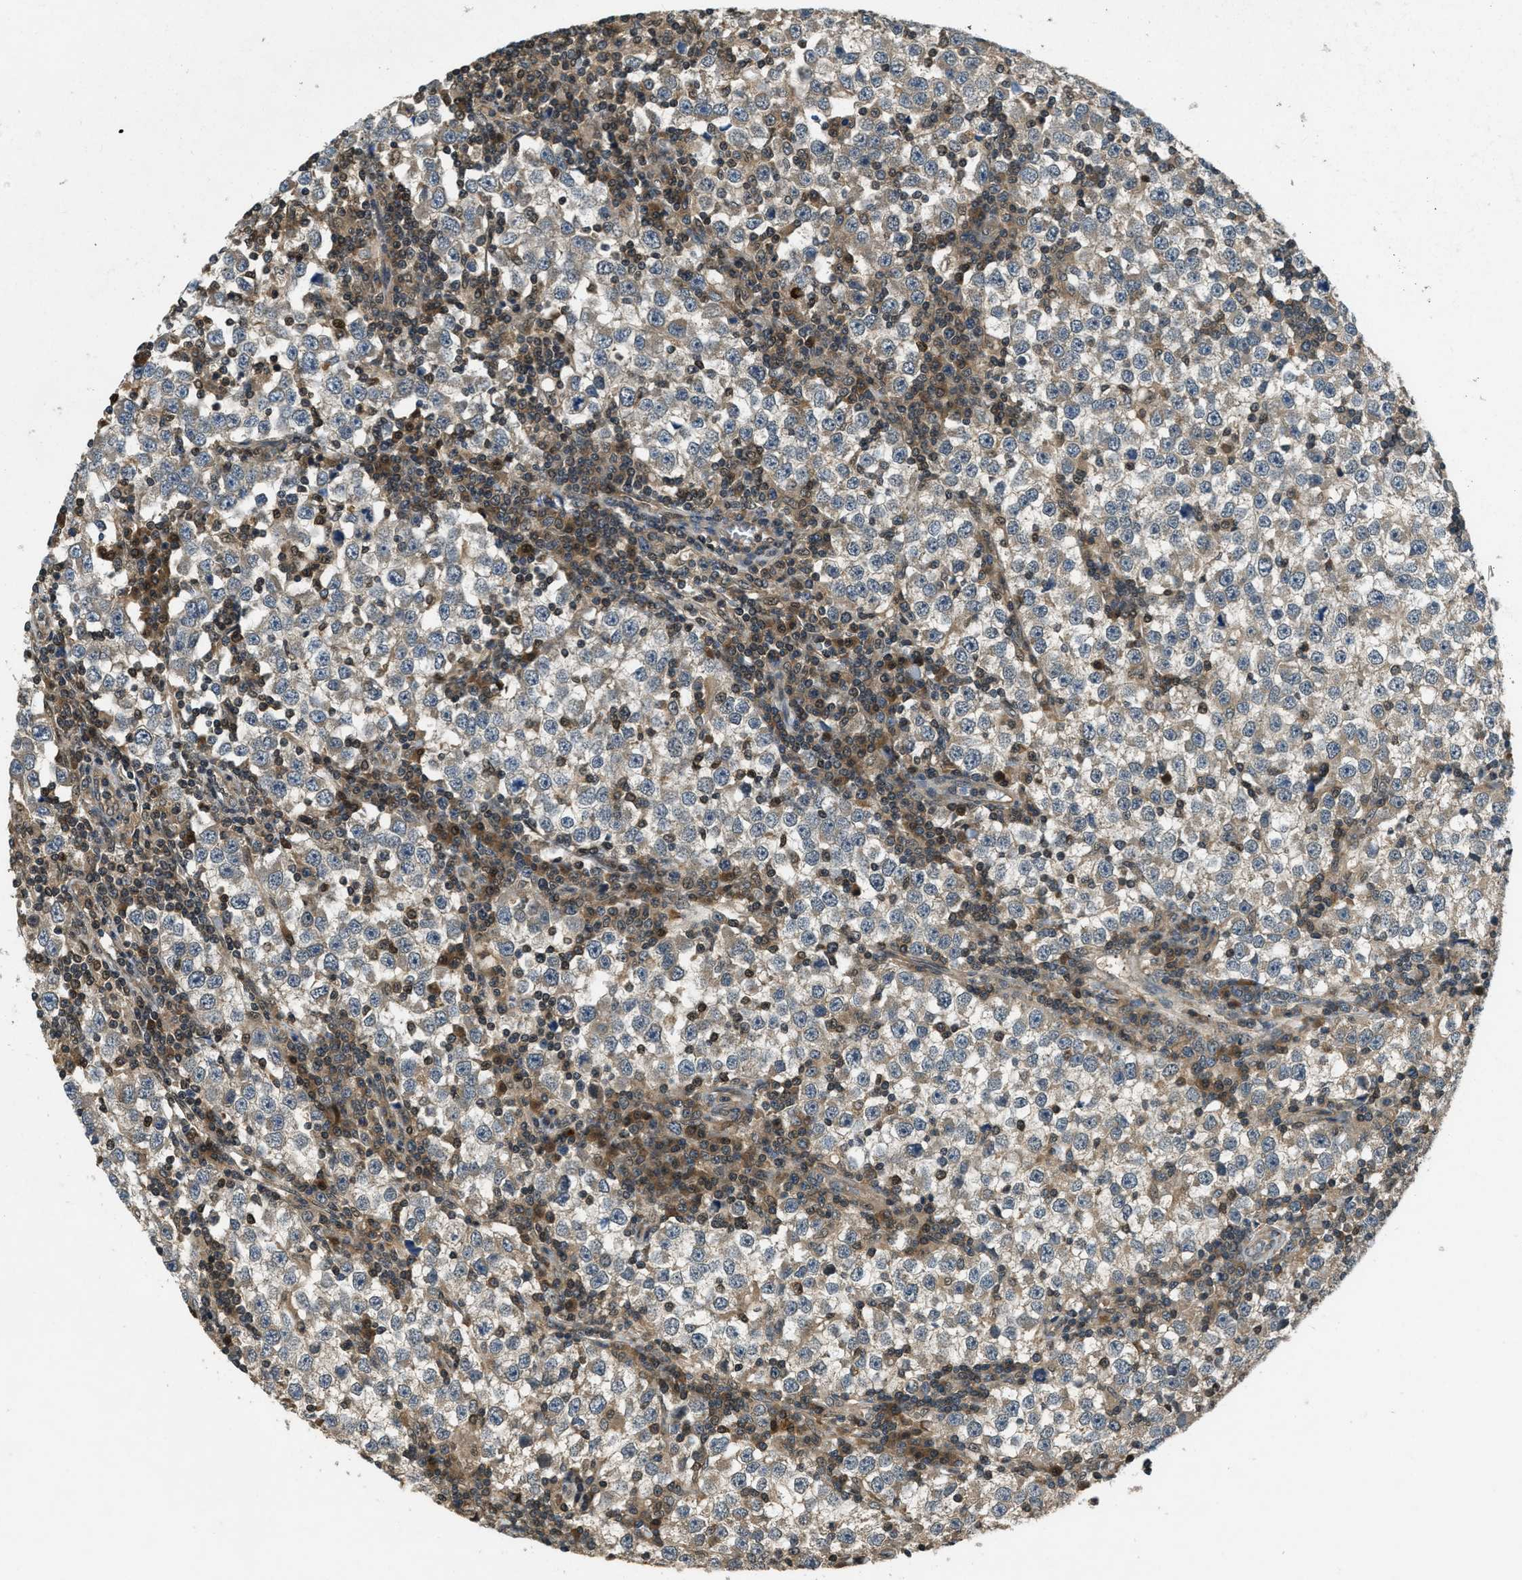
{"staining": {"intensity": "negative", "quantity": "none", "location": "none"}, "tissue": "testis cancer", "cell_type": "Tumor cells", "image_type": "cancer", "snomed": [{"axis": "morphology", "description": "Seminoma, NOS"}, {"axis": "topography", "description": "Testis"}], "caption": "An immunohistochemistry micrograph of testis cancer (seminoma) is shown. There is no staining in tumor cells of testis cancer (seminoma). (Stains: DAB immunohistochemistry with hematoxylin counter stain, Microscopy: brightfield microscopy at high magnification).", "gene": "DUSP6", "patient": {"sex": "male", "age": 65}}